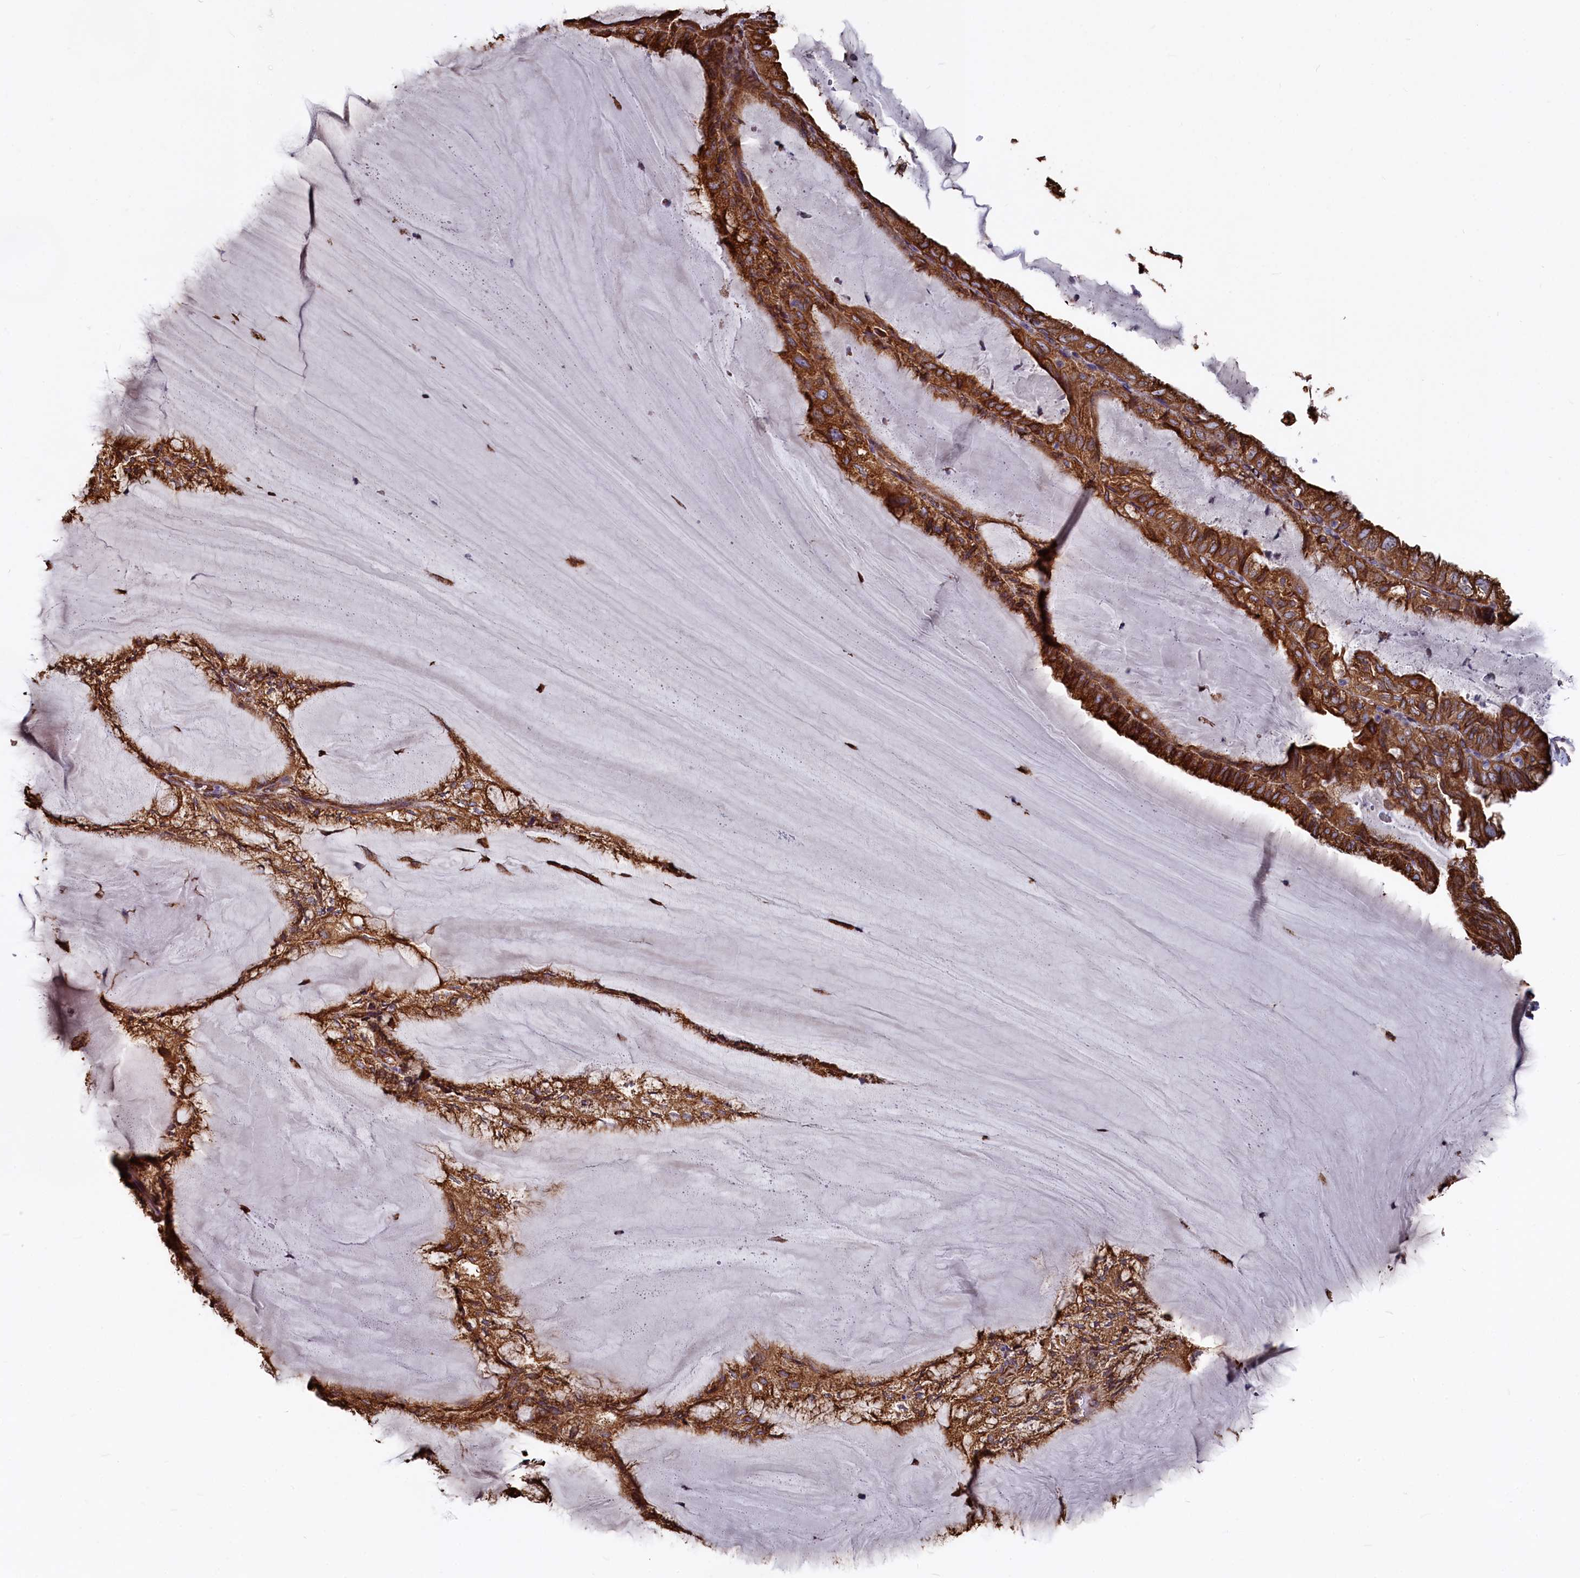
{"staining": {"intensity": "strong", "quantity": ">75%", "location": "cytoplasmic/membranous"}, "tissue": "endometrial cancer", "cell_type": "Tumor cells", "image_type": "cancer", "snomed": [{"axis": "morphology", "description": "Adenocarcinoma, NOS"}, {"axis": "topography", "description": "Endometrium"}], "caption": "Adenocarcinoma (endometrial) stained with a brown dye shows strong cytoplasmic/membranous positive staining in approximately >75% of tumor cells.", "gene": "NEURL1B", "patient": {"sex": "female", "age": 81}}